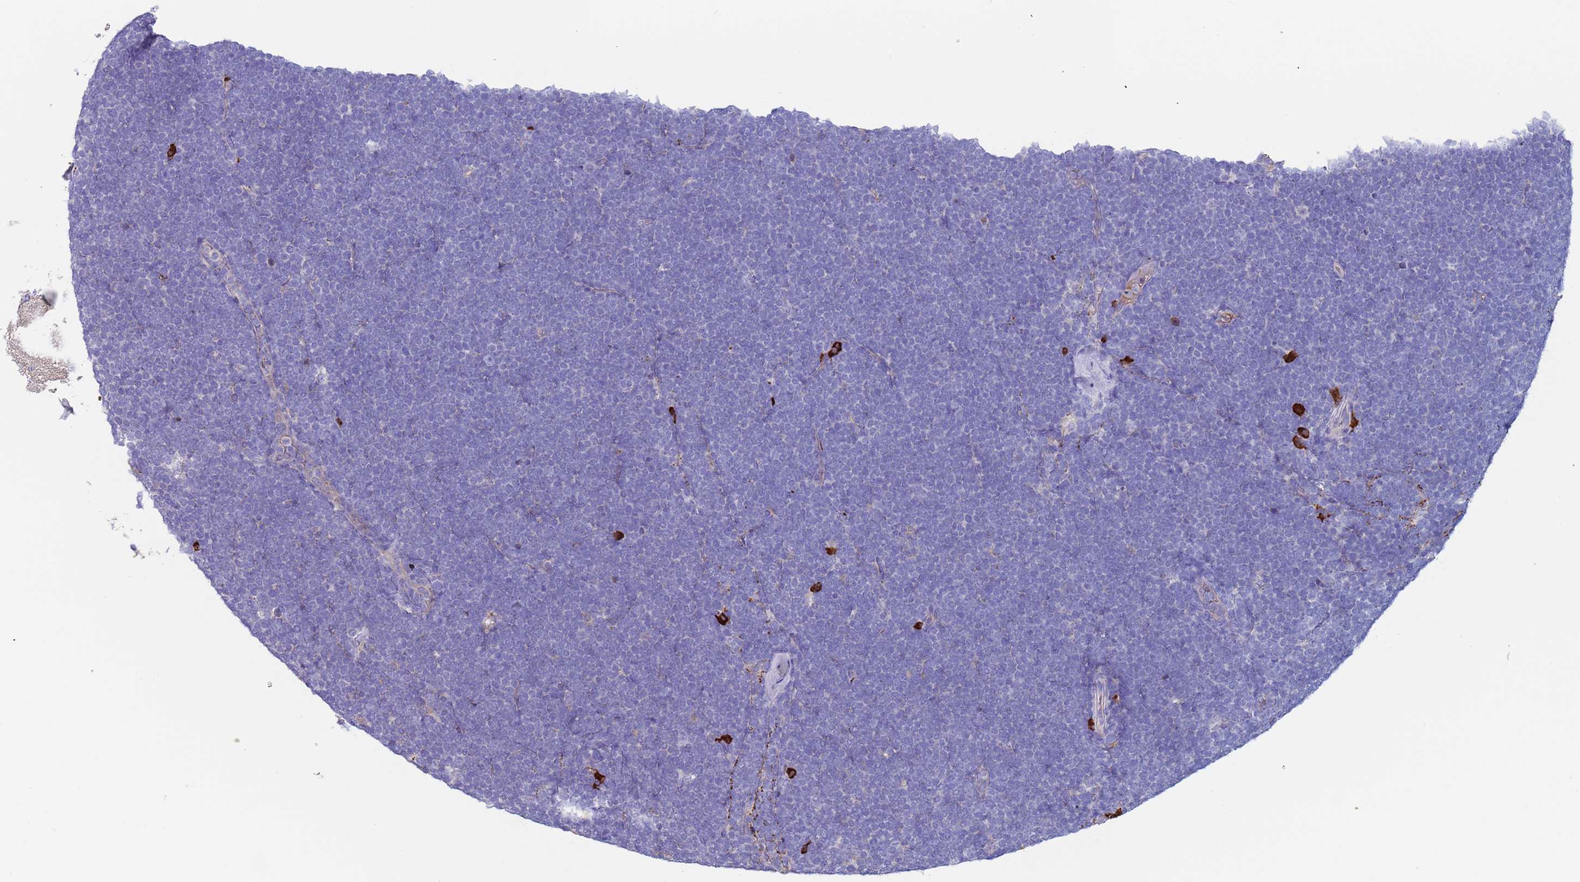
{"staining": {"intensity": "negative", "quantity": "none", "location": "none"}, "tissue": "lymphoma", "cell_type": "Tumor cells", "image_type": "cancer", "snomed": [{"axis": "morphology", "description": "Malignant lymphoma, non-Hodgkin's type, High grade"}, {"axis": "topography", "description": "Lymph node"}], "caption": "An IHC histopathology image of lymphoma is shown. There is no staining in tumor cells of lymphoma.", "gene": "CYSLTR2", "patient": {"sex": "male", "age": 13}}